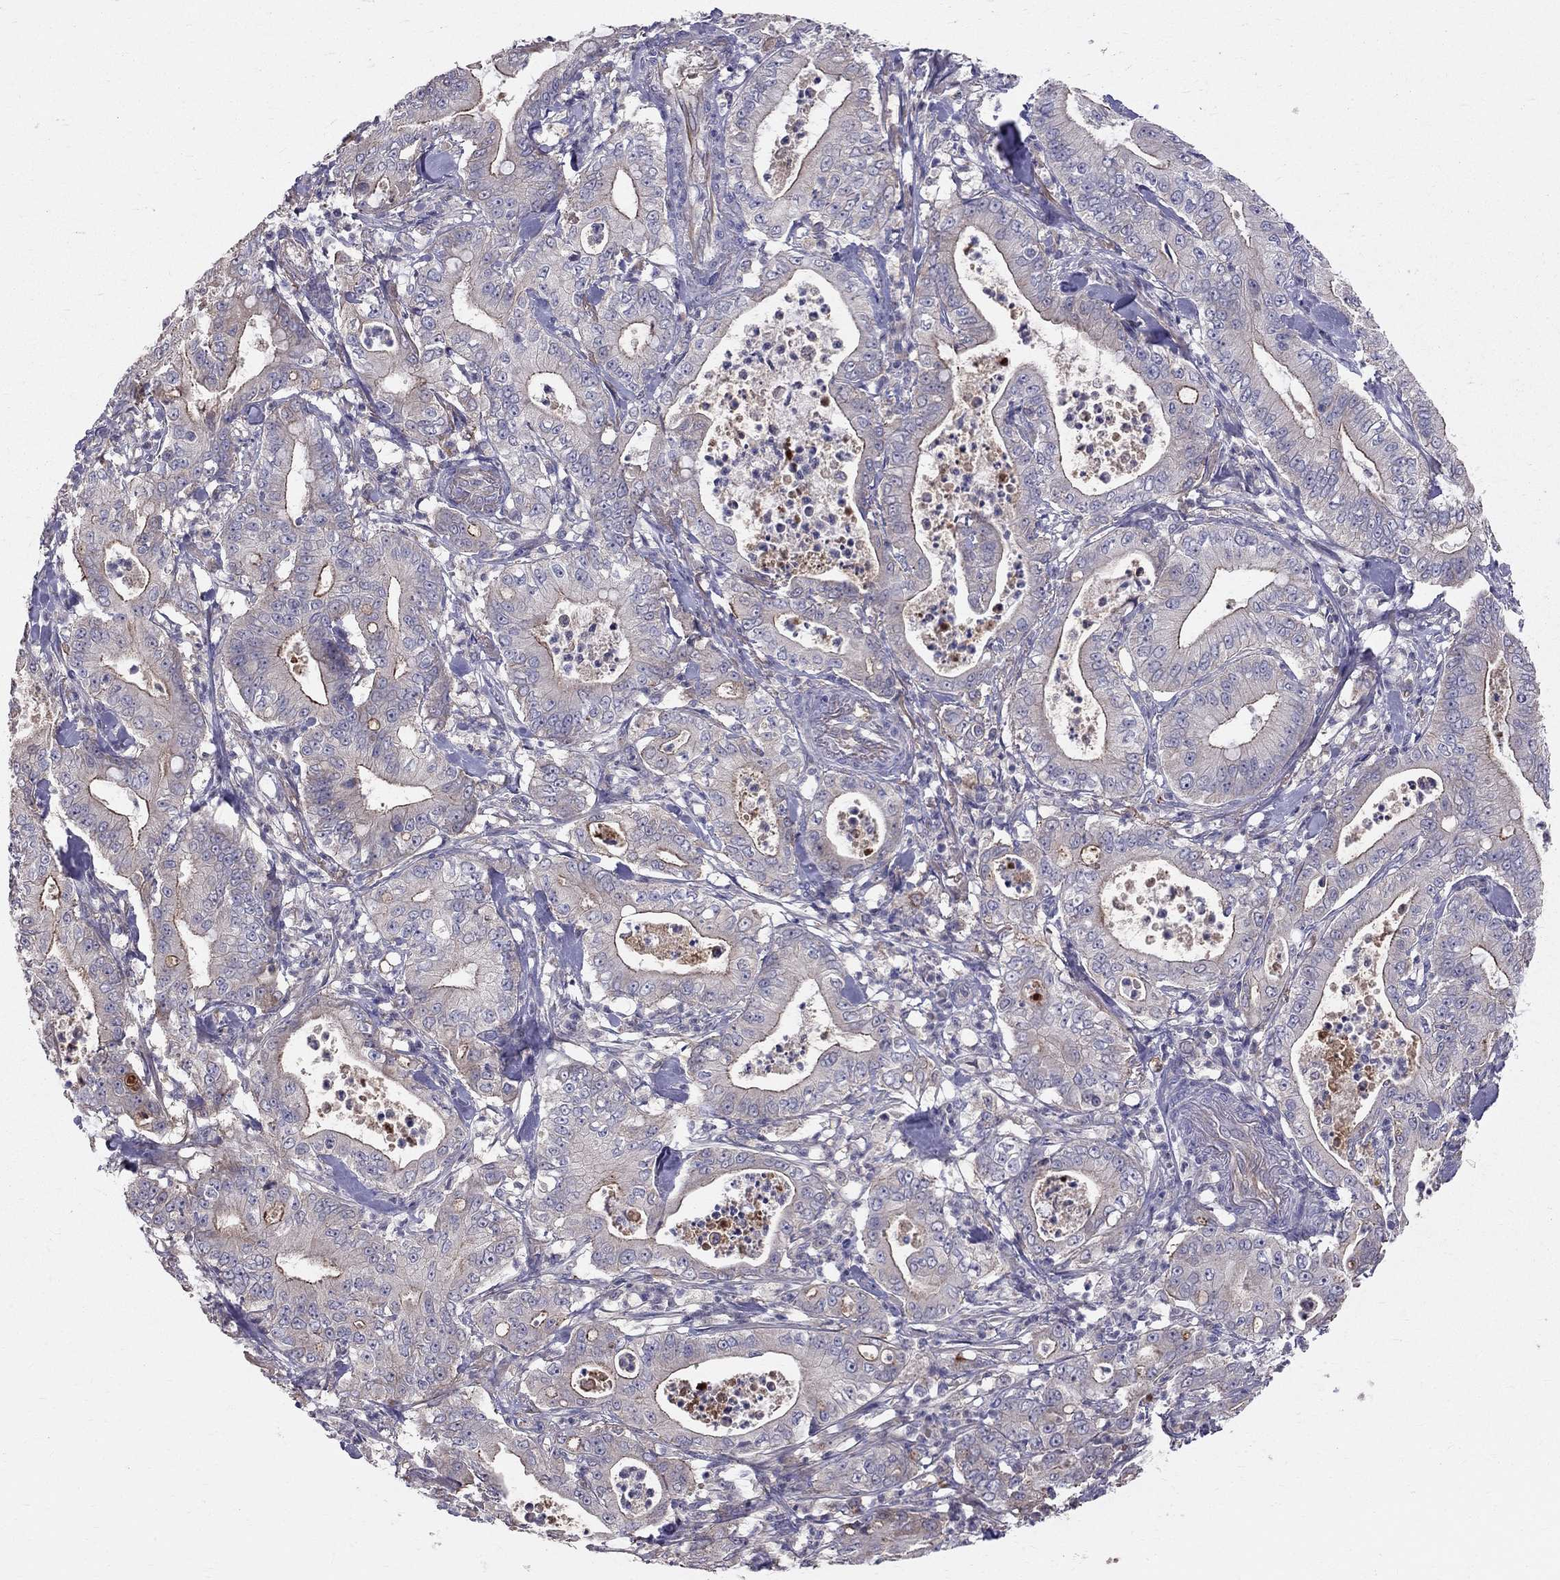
{"staining": {"intensity": "strong", "quantity": "<25%", "location": "cytoplasmic/membranous"}, "tissue": "pancreatic cancer", "cell_type": "Tumor cells", "image_type": "cancer", "snomed": [{"axis": "morphology", "description": "Adenocarcinoma, NOS"}, {"axis": "topography", "description": "Pancreas"}], "caption": "The photomicrograph reveals a brown stain indicating the presence of a protein in the cytoplasmic/membranous of tumor cells in pancreatic cancer.", "gene": "PIK3CG", "patient": {"sex": "male", "age": 71}}